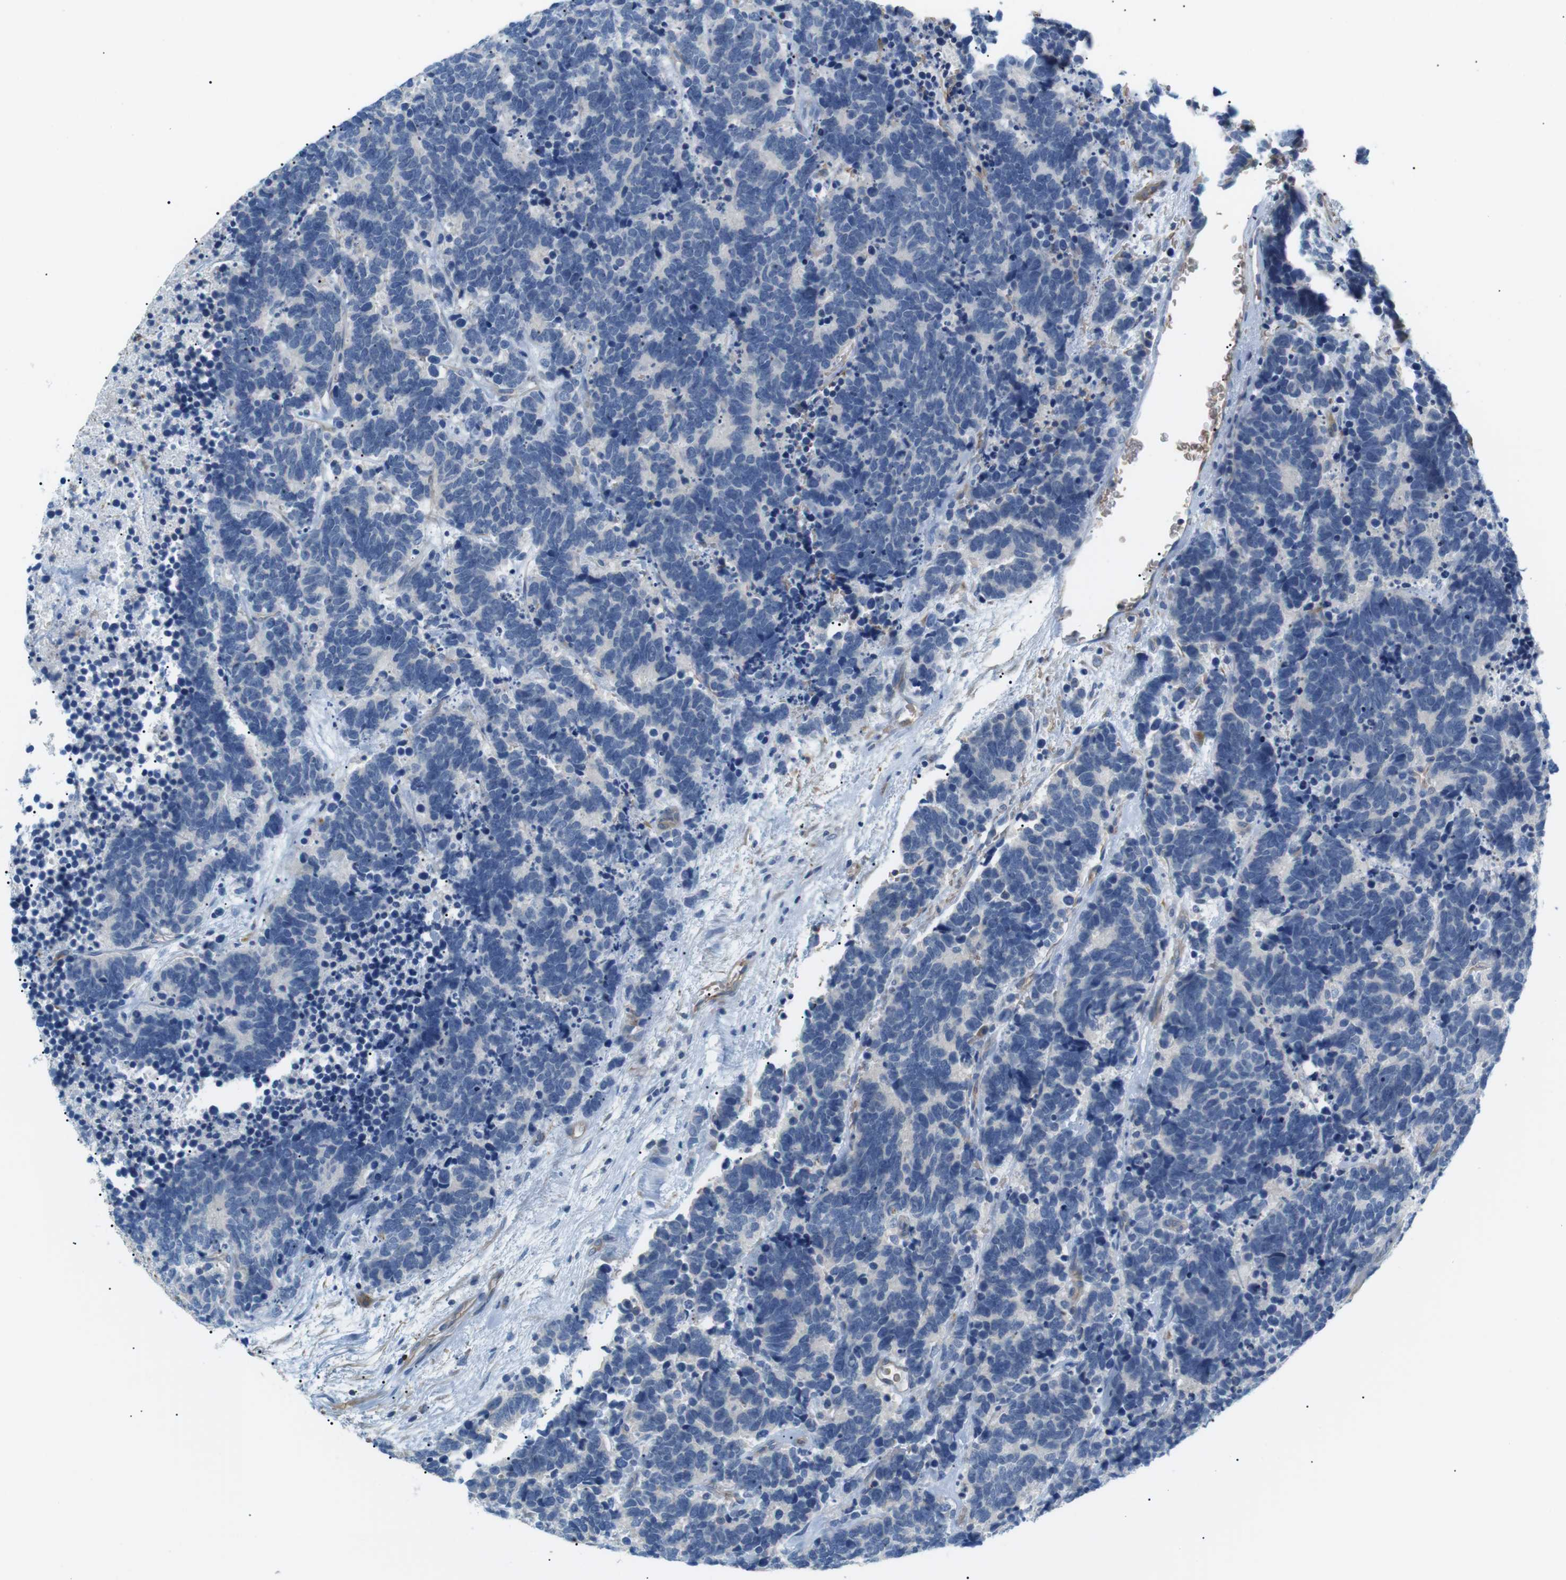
{"staining": {"intensity": "negative", "quantity": "none", "location": "none"}, "tissue": "carcinoid", "cell_type": "Tumor cells", "image_type": "cancer", "snomed": [{"axis": "morphology", "description": "Carcinoma, NOS"}, {"axis": "morphology", "description": "Carcinoid, malignant, NOS"}, {"axis": "topography", "description": "Urinary bladder"}], "caption": "IHC micrograph of human carcinoid stained for a protein (brown), which demonstrates no positivity in tumor cells.", "gene": "ADCY10", "patient": {"sex": "male", "age": 57}}